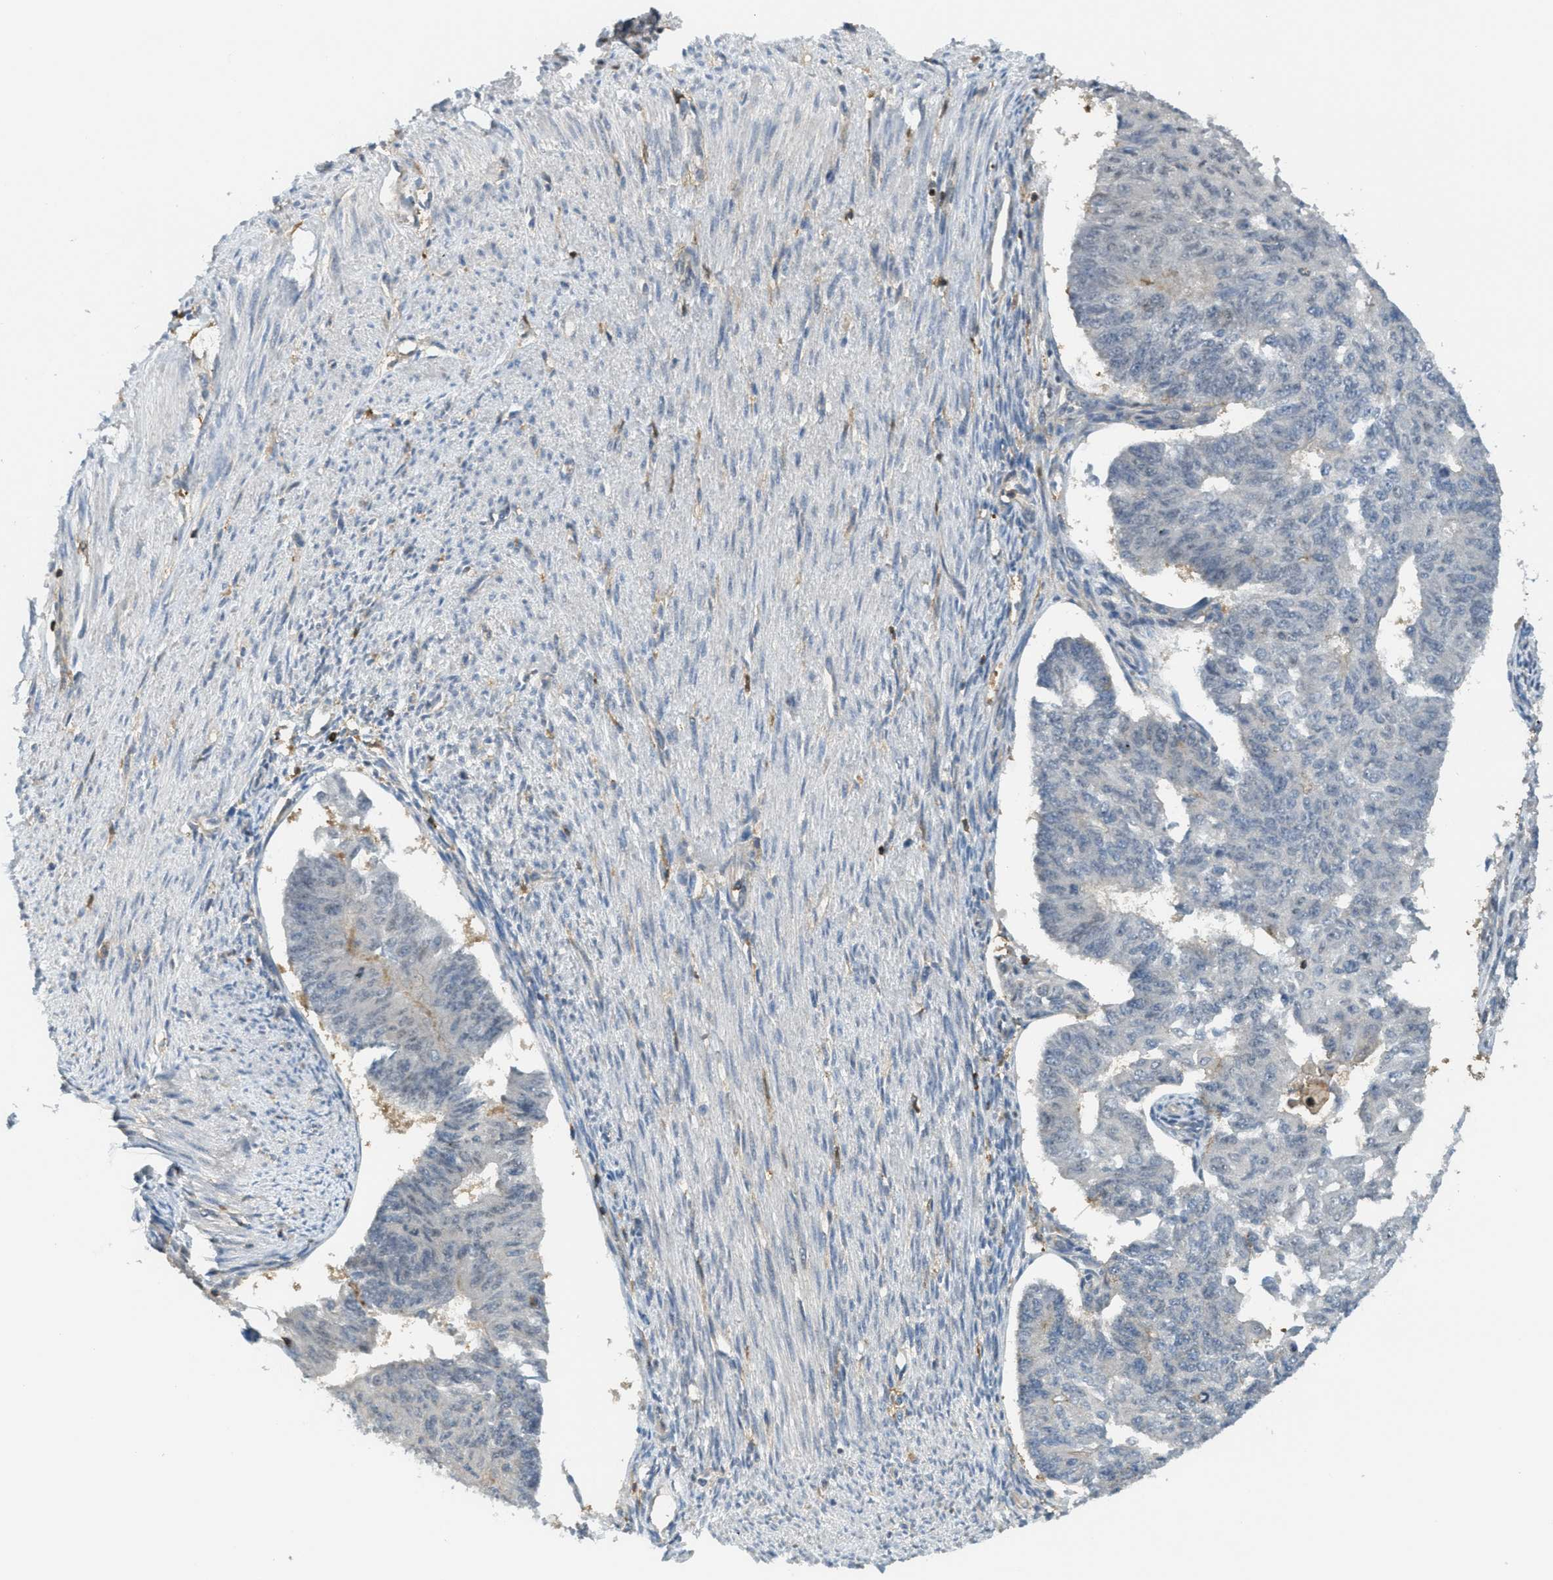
{"staining": {"intensity": "negative", "quantity": "none", "location": "none"}, "tissue": "endometrial cancer", "cell_type": "Tumor cells", "image_type": "cancer", "snomed": [{"axis": "morphology", "description": "Adenocarcinoma, NOS"}, {"axis": "topography", "description": "Endometrium"}], "caption": "DAB immunohistochemical staining of human endometrial cancer reveals no significant expression in tumor cells.", "gene": "GRIK2", "patient": {"sex": "female", "age": 32}}